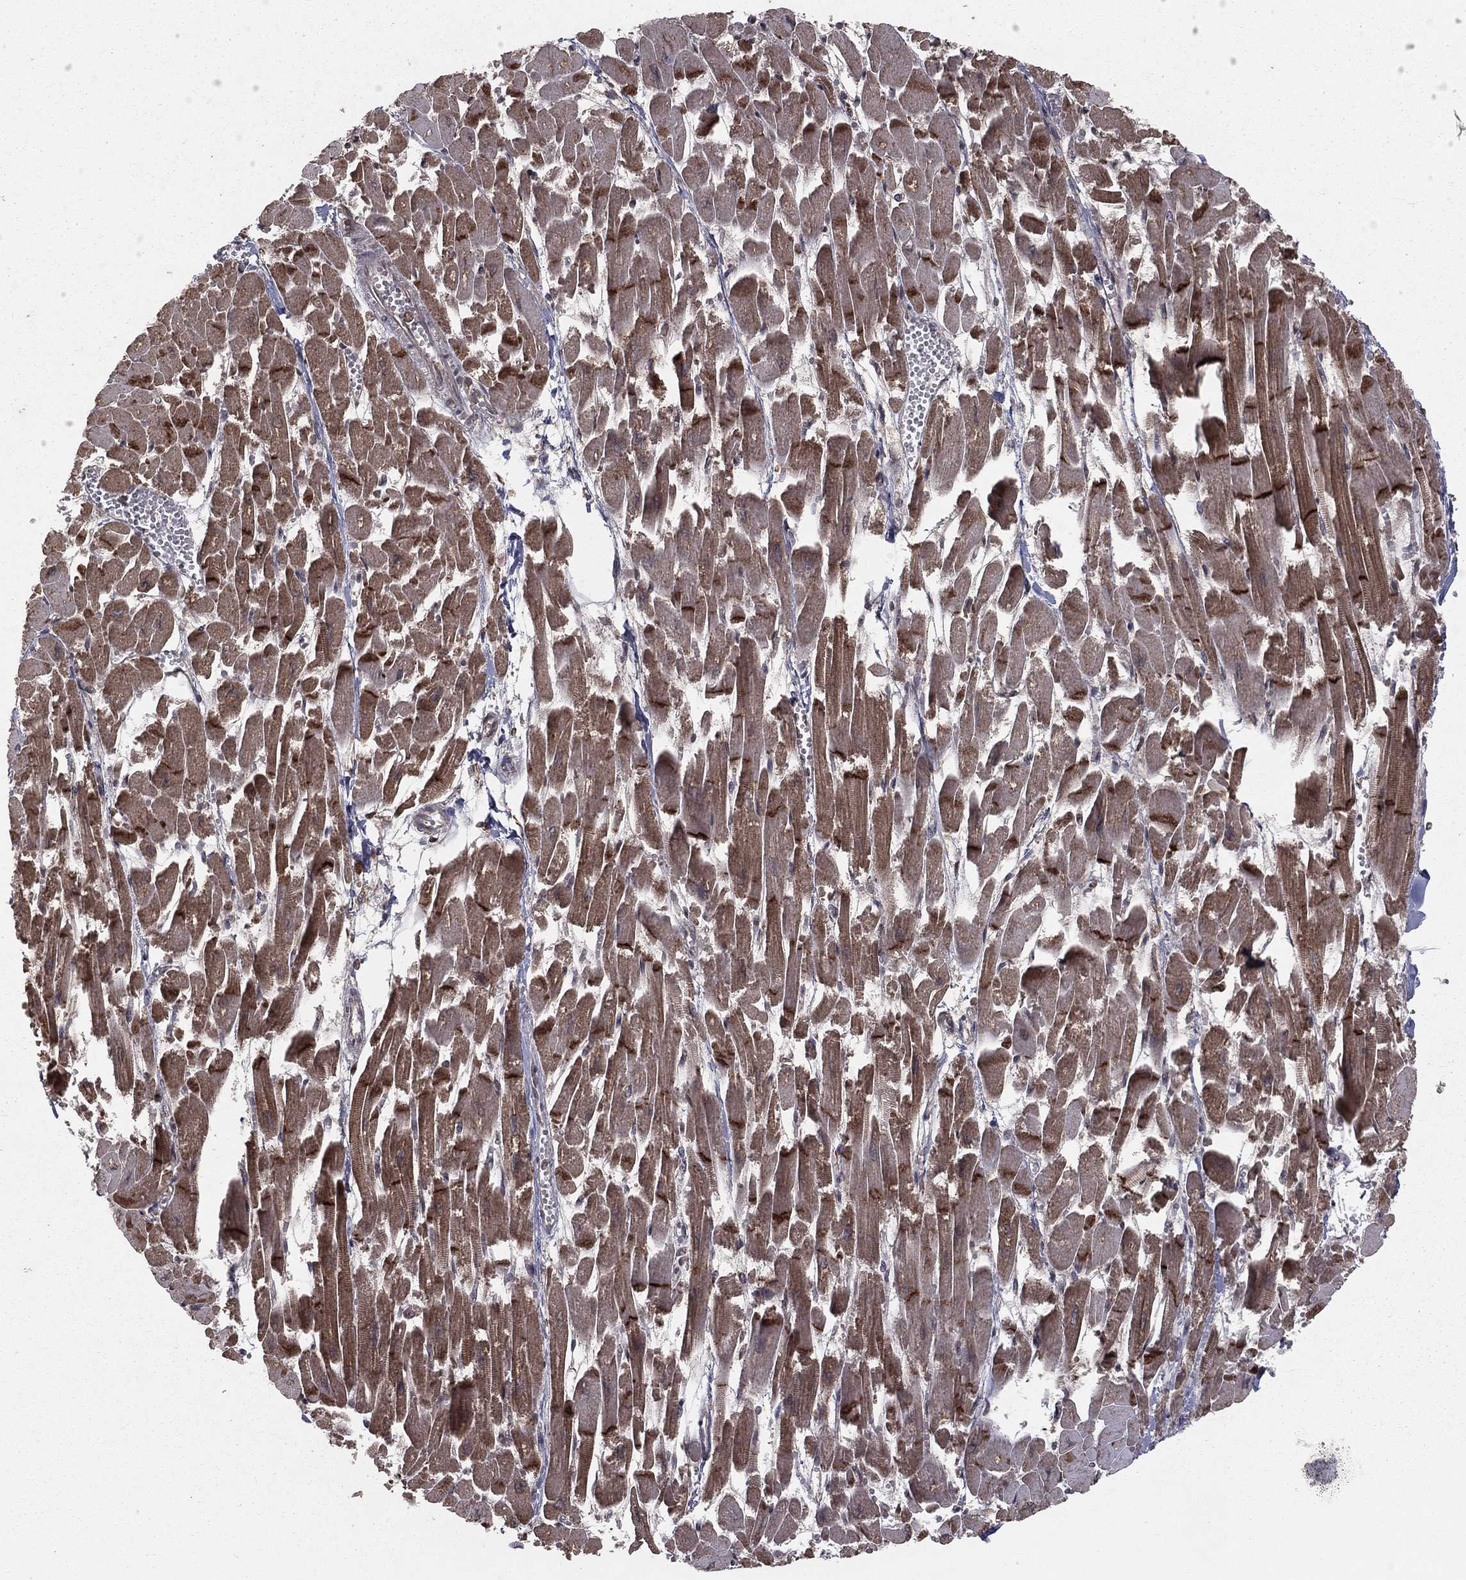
{"staining": {"intensity": "strong", "quantity": "<25%", "location": "cytoplasmic/membranous"}, "tissue": "heart muscle", "cell_type": "Cardiomyocytes", "image_type": "normal", "snomed": [{"axis": "morphology", "description": "Normal tissue, NOS"}, {"axis": "topography", "description": "Heart"}], "caption": "IHC of unremarkable heart muscle demonstrates medium levels of strong cytoplasmic/membranous positivity in approximately <25% of cardiomyocytes.", "gene": "ZDHHC15", "patient": {"sex": "female", "age": 52}}